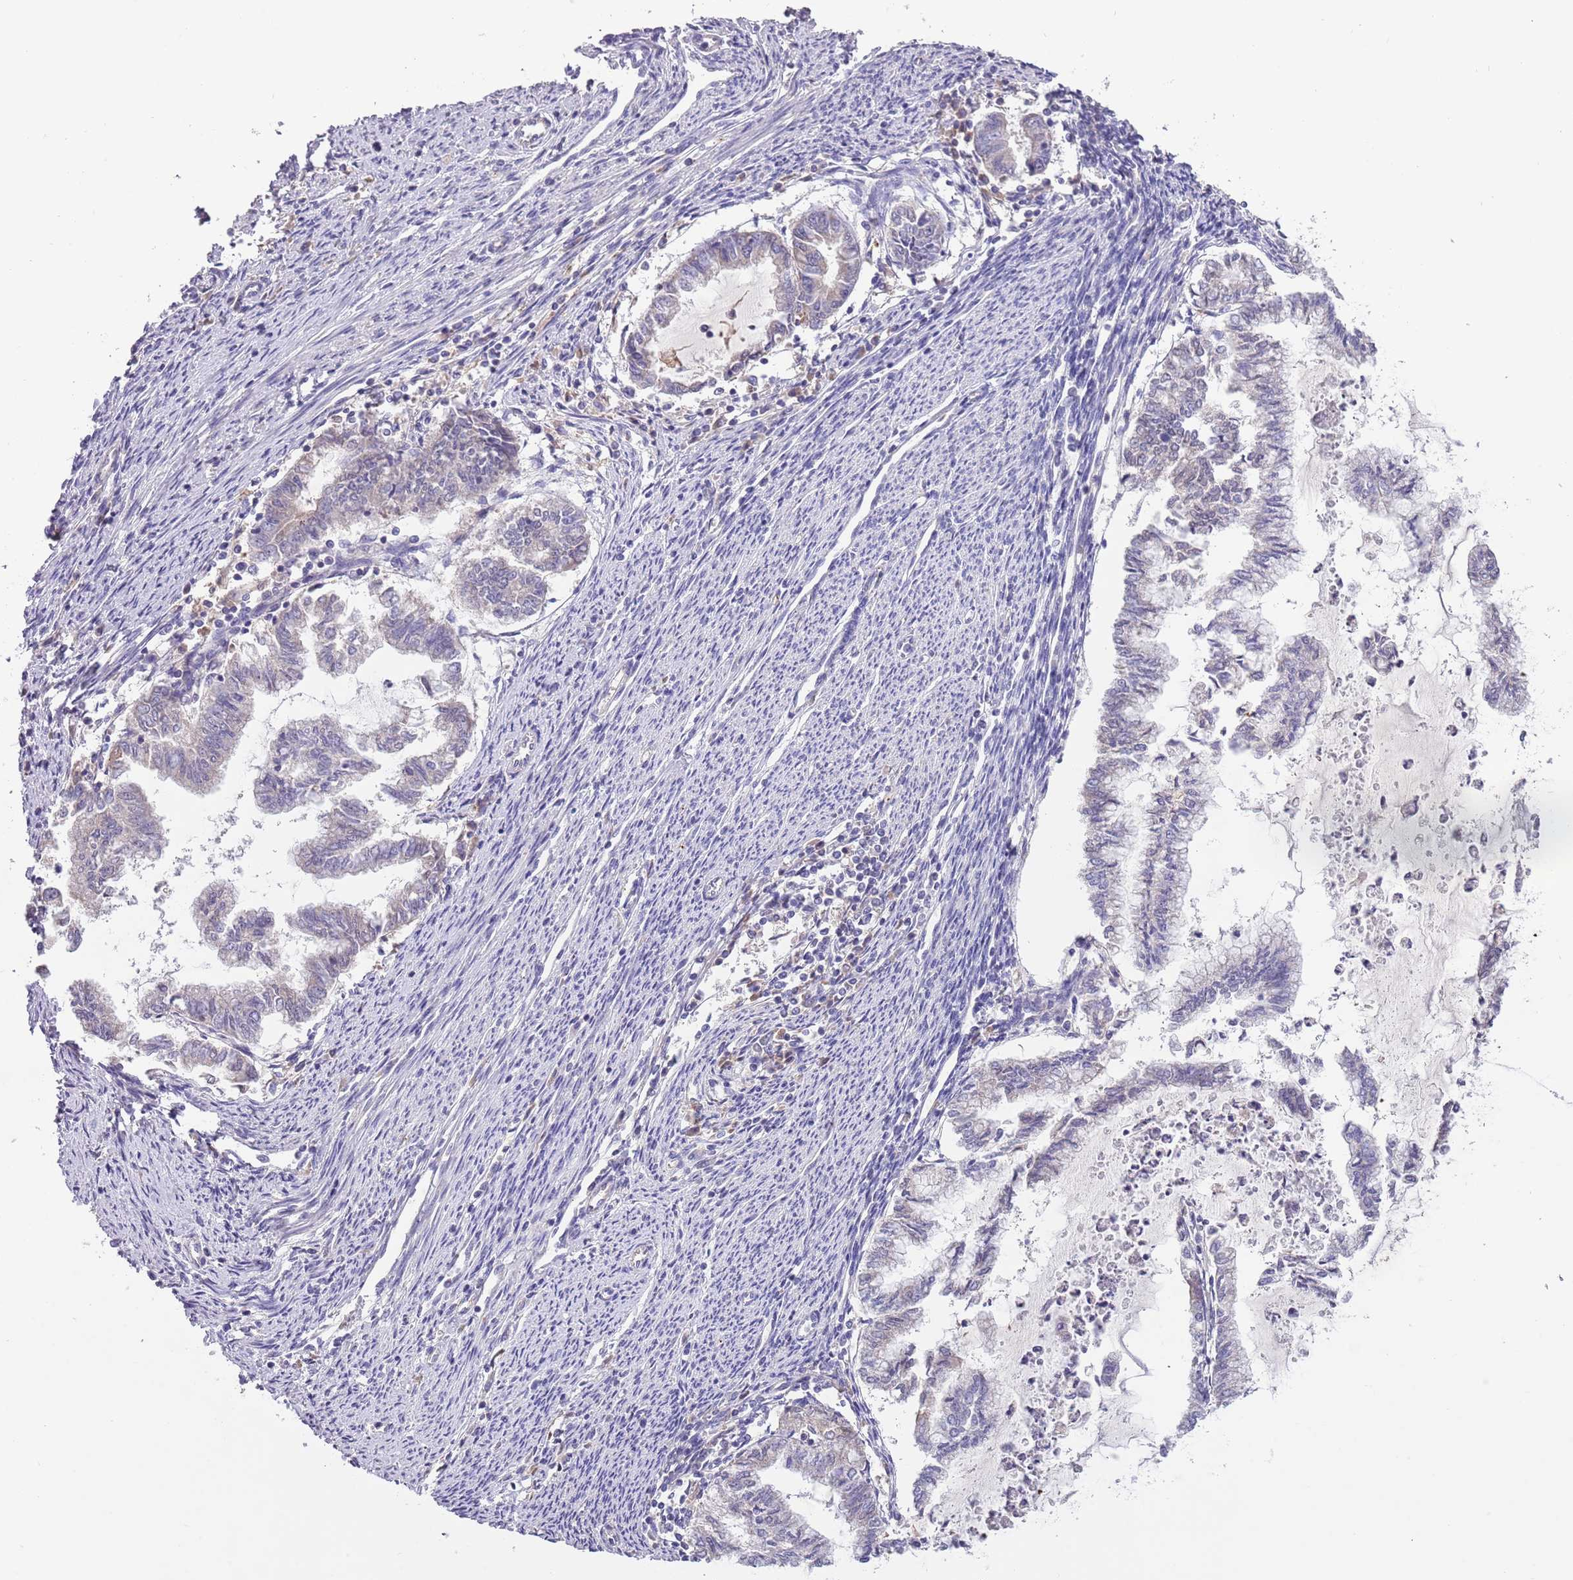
{"staining": {"intensity": "negative", "quantity": "none", "location": "none"}, "tissue": "endometrial cancer", "cell_type": "Tumor cells", "image_type": "cancer", "snomed": [{"axis": "morphology", "description": "Adenocarcinoma, NOS"}, {"axis": "topography", "description": "Endometrium"}], "caption": "Immunohistochemistry (IHC) of endometrial cancer (adenocarcinoma) reveals no expression in tumor cells. The staining was performed using DAB to visualize the protein expression in brown, while the nuclei were stained in blue with hematoxylin (Magnification: 20x).", "gene": "HES3", "patient": {"sex": "female", "age": 79}}